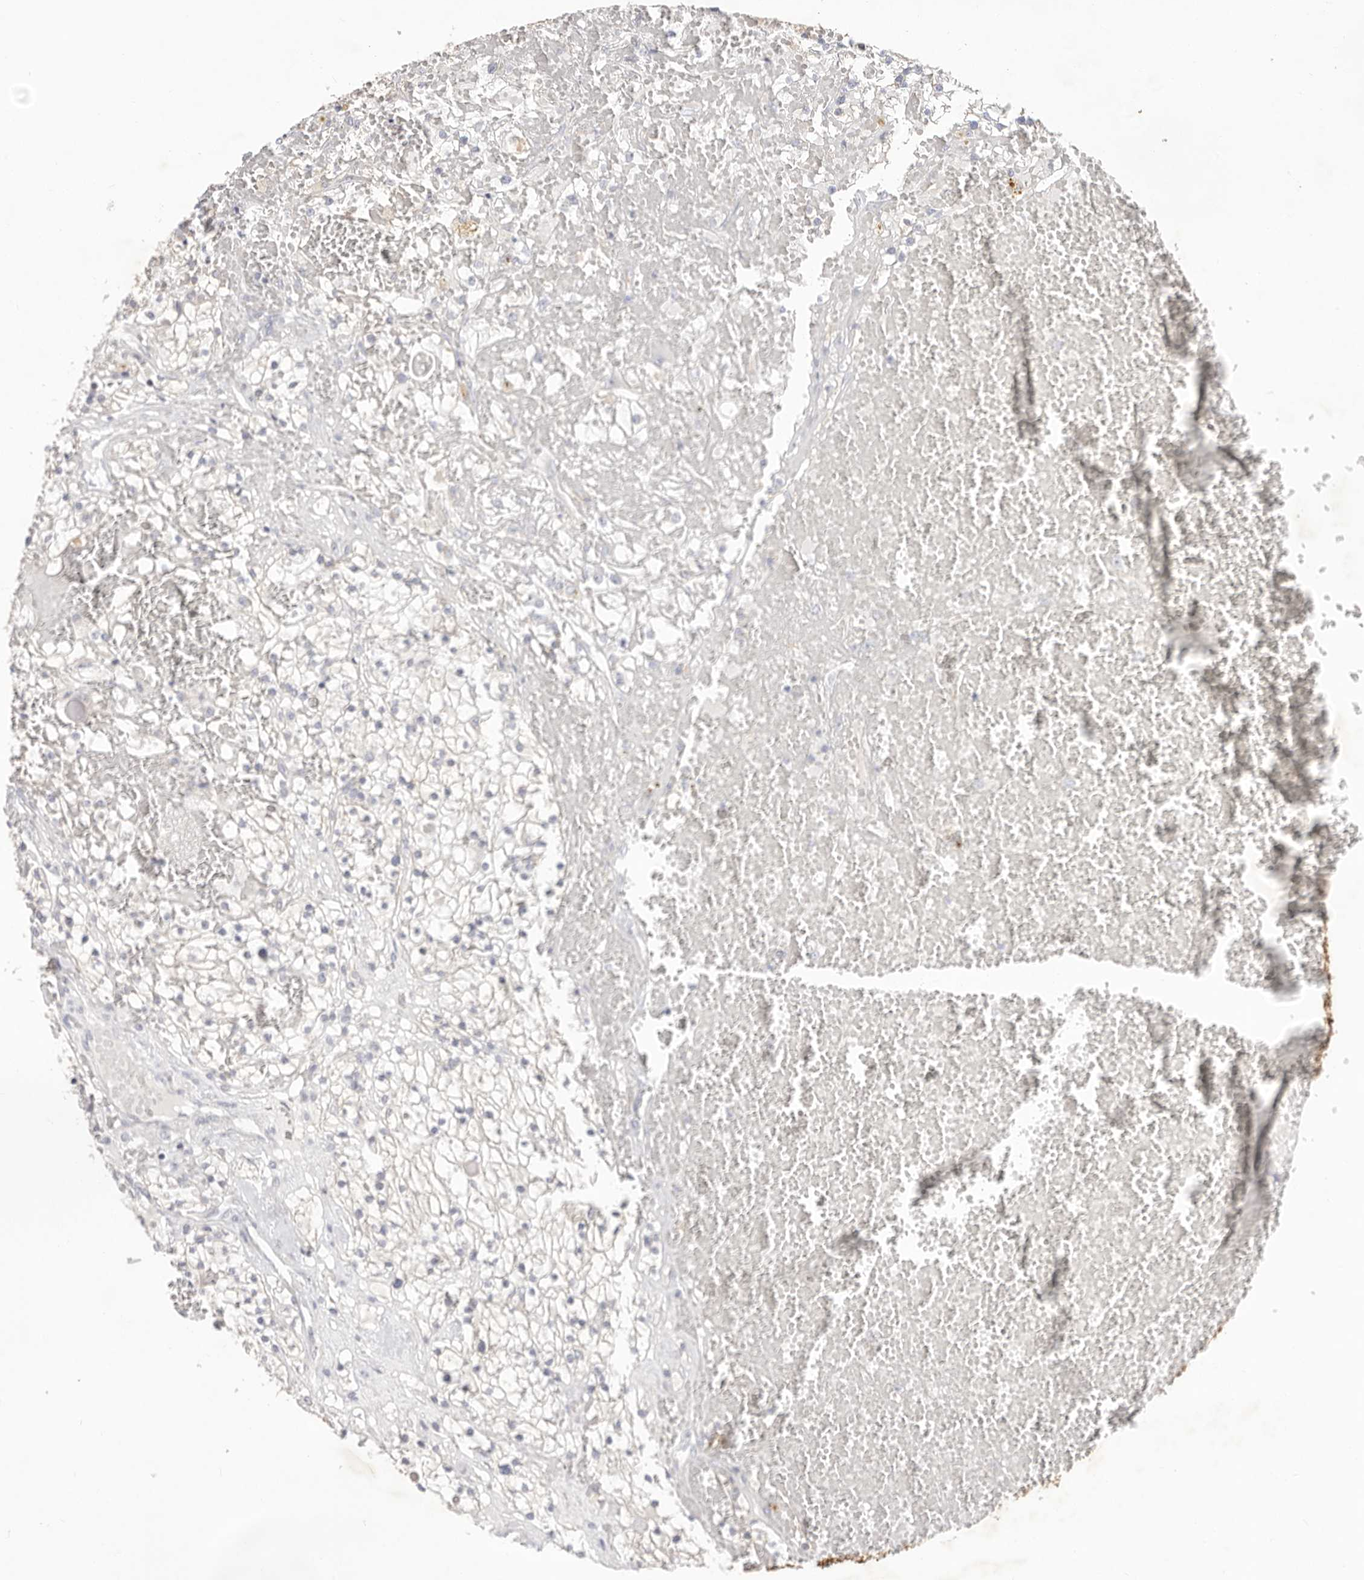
{"staining": {"intensity": "negative", "quantity": "none", "location": "none"}, "tissue": "renal cancer", "cell_type": "Tumor cells", "image_type": "cancer", "snomed": [{"axis": "morphology", "description": "Normal tissue, NOS"}, {"axis": "morphology", "description": "Adenocarcinoma, NOS"}, {"axis": "topography", "description": "Kidney"}], "caption": "Immunohistochemistry micrograph of renal adenocarcinoma stained for a protein (brown), which displays no staining in tumor cells.", "gene": "USH1C", "patient": {"sex": "male", "age": 68}}